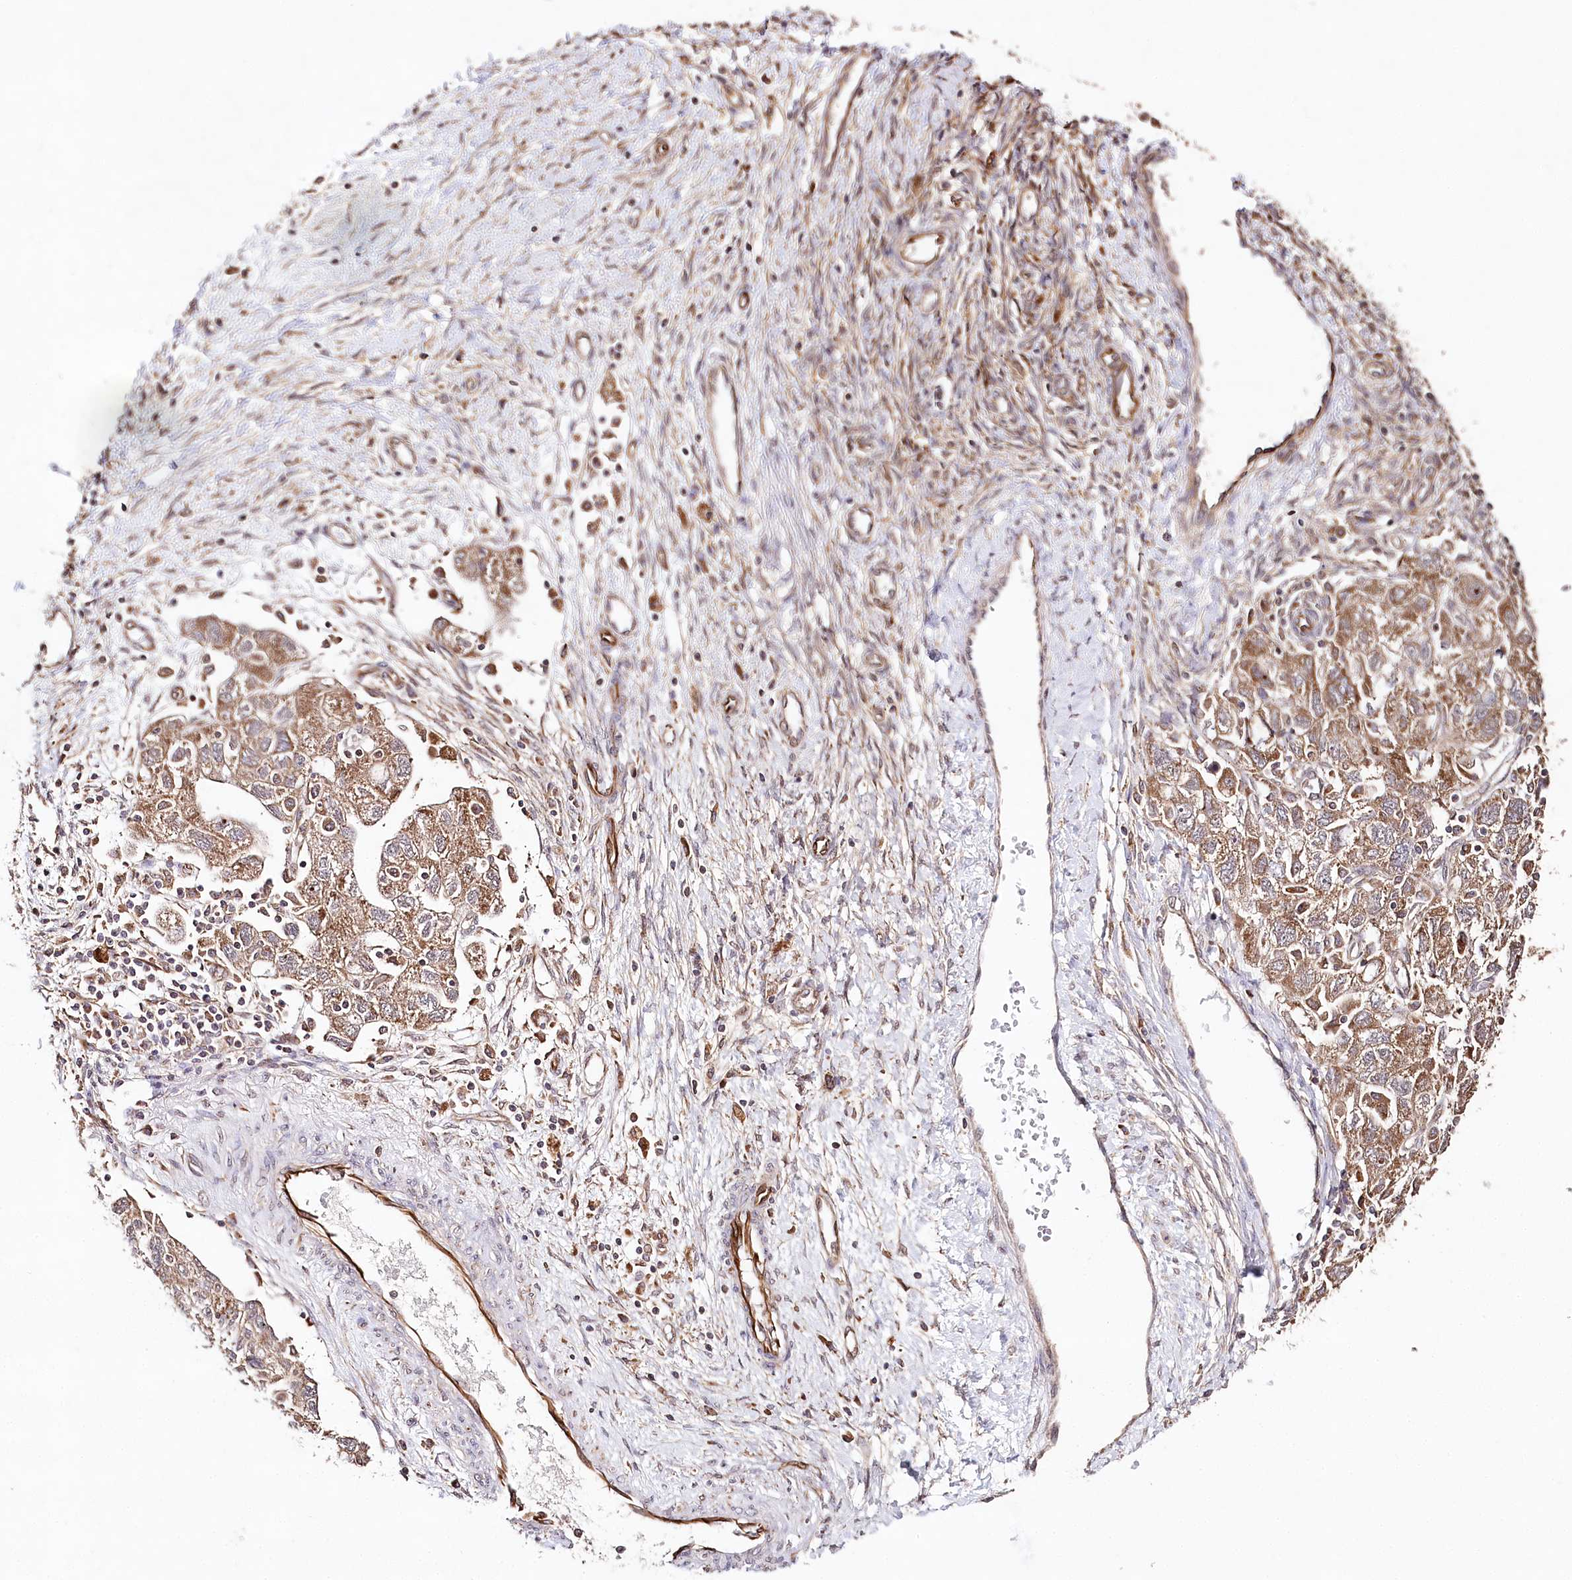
{"staining": {"intensity": "moderate", "quantity": ">75%", "location": "cytoplasmic/membranous"}, "tissue": "ovarian cancer", "cell_type": "Tumor cells", "image_type": "cancer", "snomed": [{"axis": "morphology", "description": "Carcinoma, NOS"}, {"axis": "morphology", "description": "Cystadenocarcinoma, serous, NOS"}, {"axis": "topography", "description": "Ovary"}], "caption": "Ovarian cancer was stained to show a protein in brown. There is medium levels of moderate cytoplasmic/membranous positivity in about >75% of tumor cells.", "gene": "DMXL1", "patient": {"sex": "female", "age": 69}}